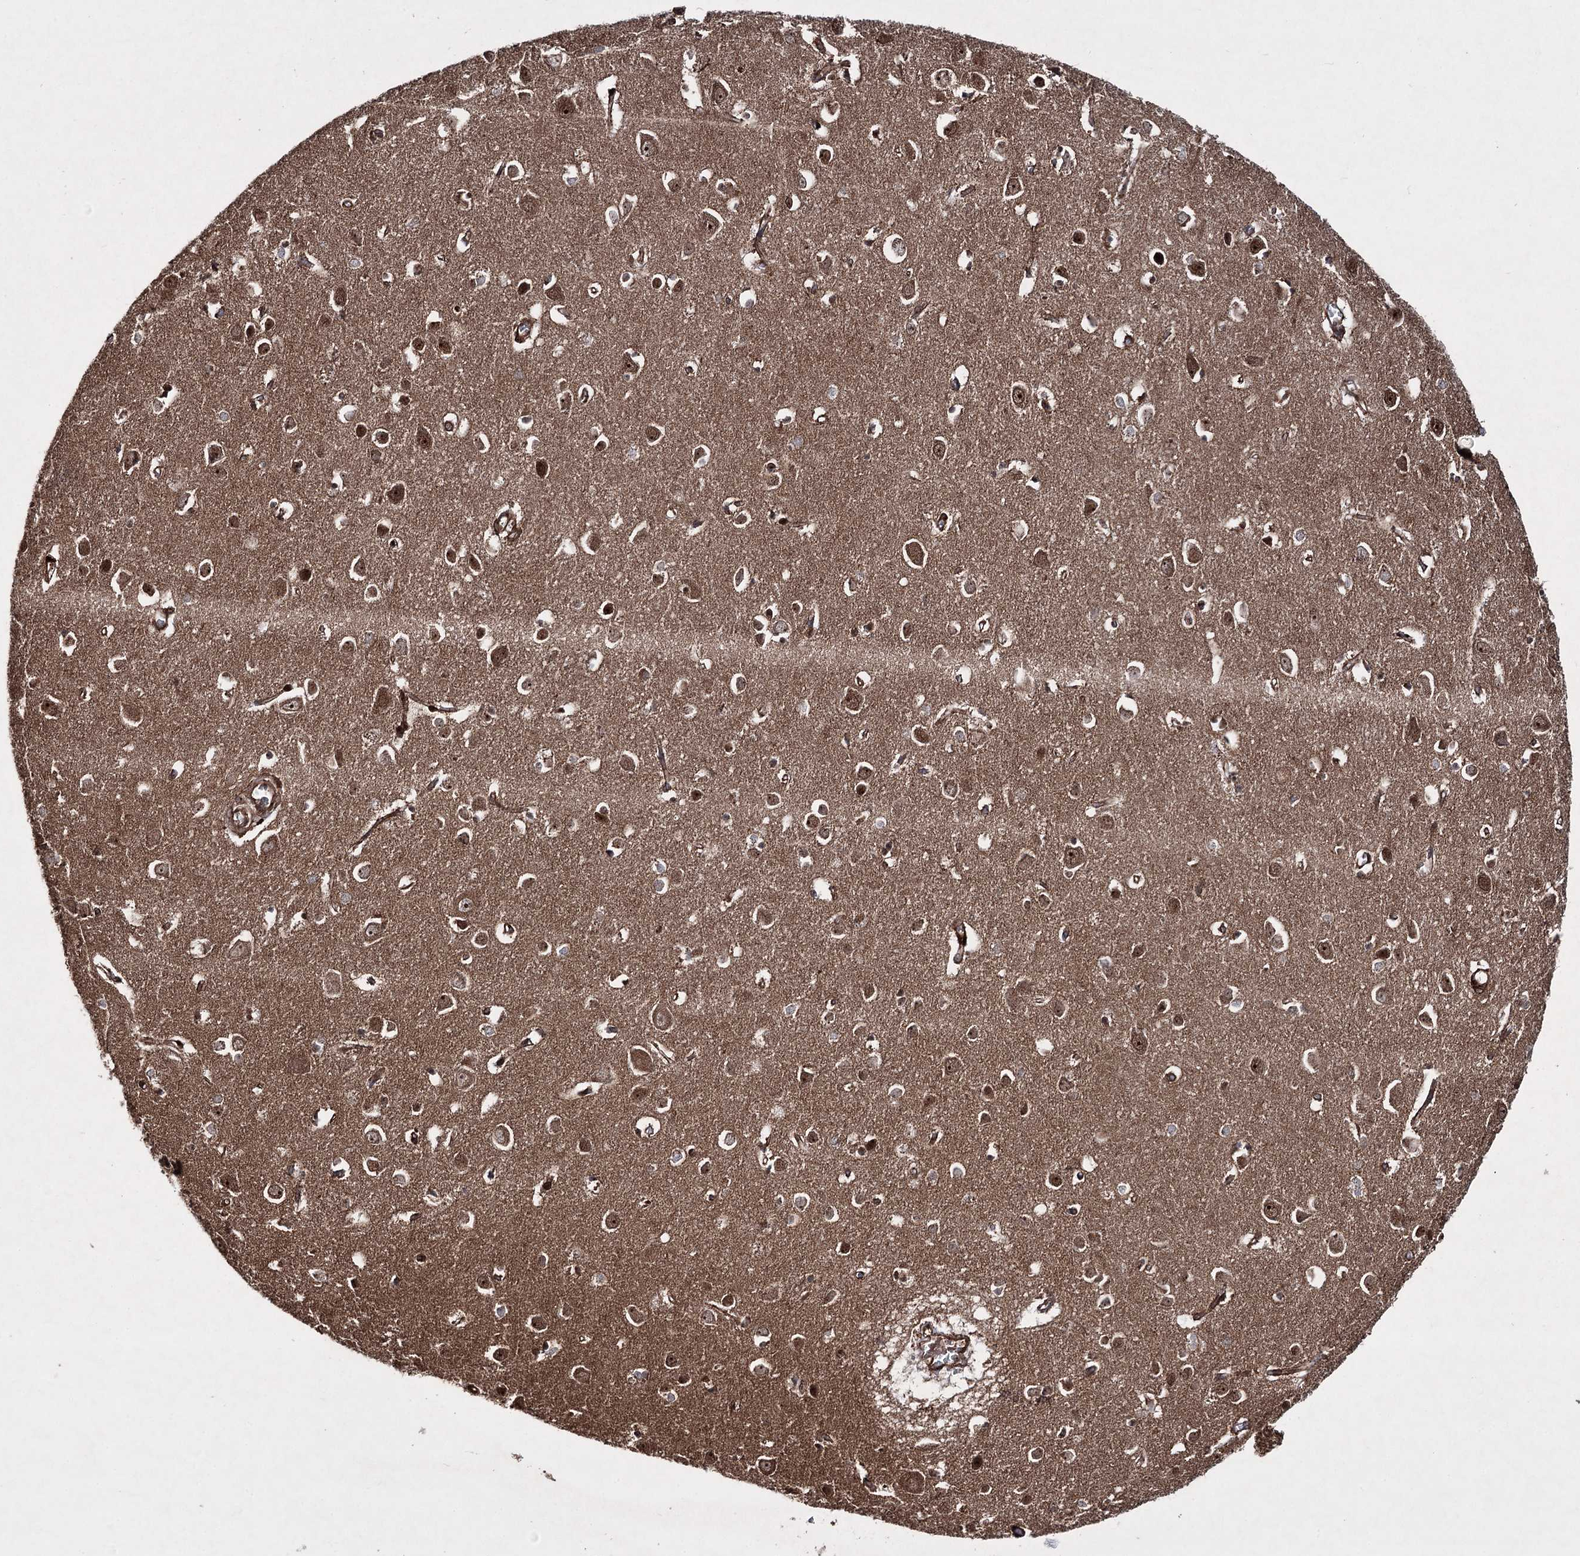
{"staining": {"intensity": "strong", "quantity": ">75%", "location": "cytoplasmic/membranous,nuclear"}, "tissue": "cerebral cortex", "cell_type": "Endothelial cells", "image_type": "normal", "snomed": [{"axis": "morphology", "description": "Normal tissue, NOS"}, {"axis": "topography", "description": "Cerebral cortex"}], "caption": "Protein staining of unremarkable cerebral cortex displays strong cytoplasmic/membranous,nuclear staining in about >75% of endothelial cells. Nuclei are stained in blue.", "gene": "SERINC5", "patient": {"sex": "female", "age": 64}}